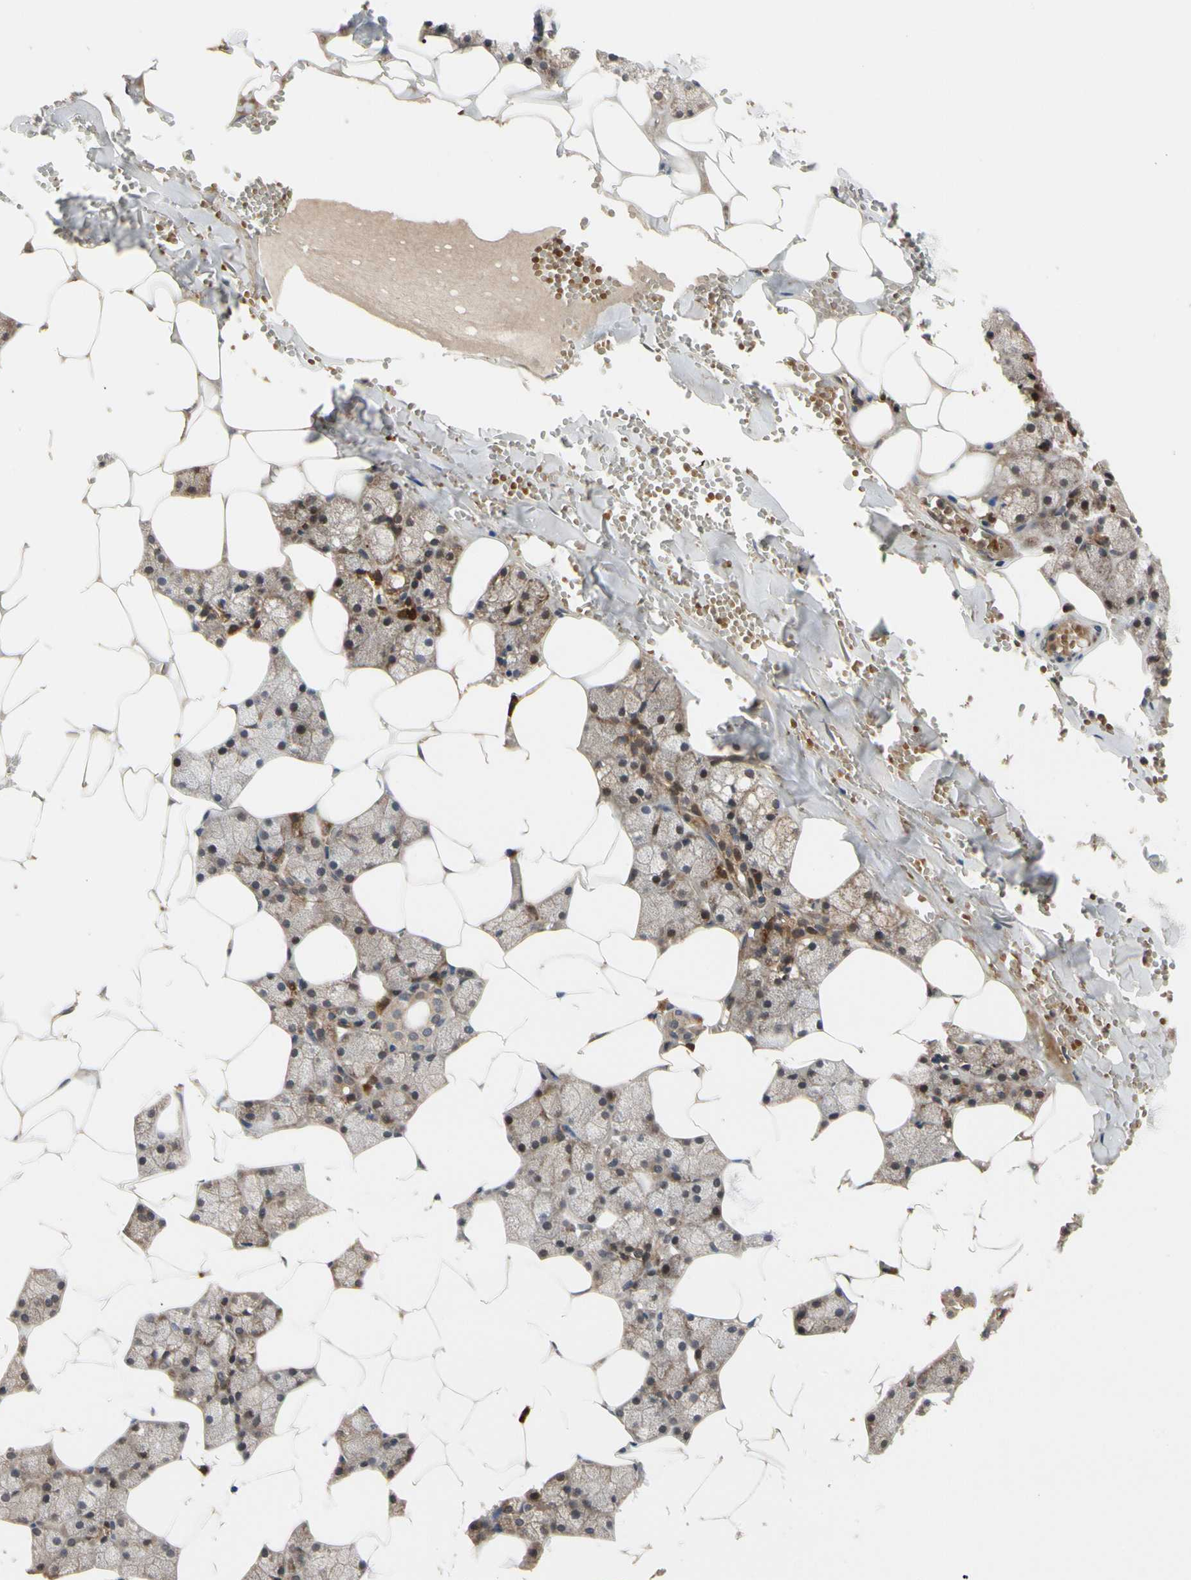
{"staining": {"intensity": "strong", "quantity": ">75%", "location": "cytoplasmic/membranous"}, "tissue": "salivary gland", "cell_type": "Glandular cells", "image_type": "normal", "snomed": [{"axis": "morphology", "description": "Normal tissue, NOS"}, {"axis": "topography", "description": "Salivary gland"}], "caption": "Immunohistochemical staining of benign human salivary gland shows high levels of strong cytoplasmic/membranous positivity in approximately >75% of glandular cells.", "gene": "CYTIP", "patient": {"sex": "male", "age": 62}}